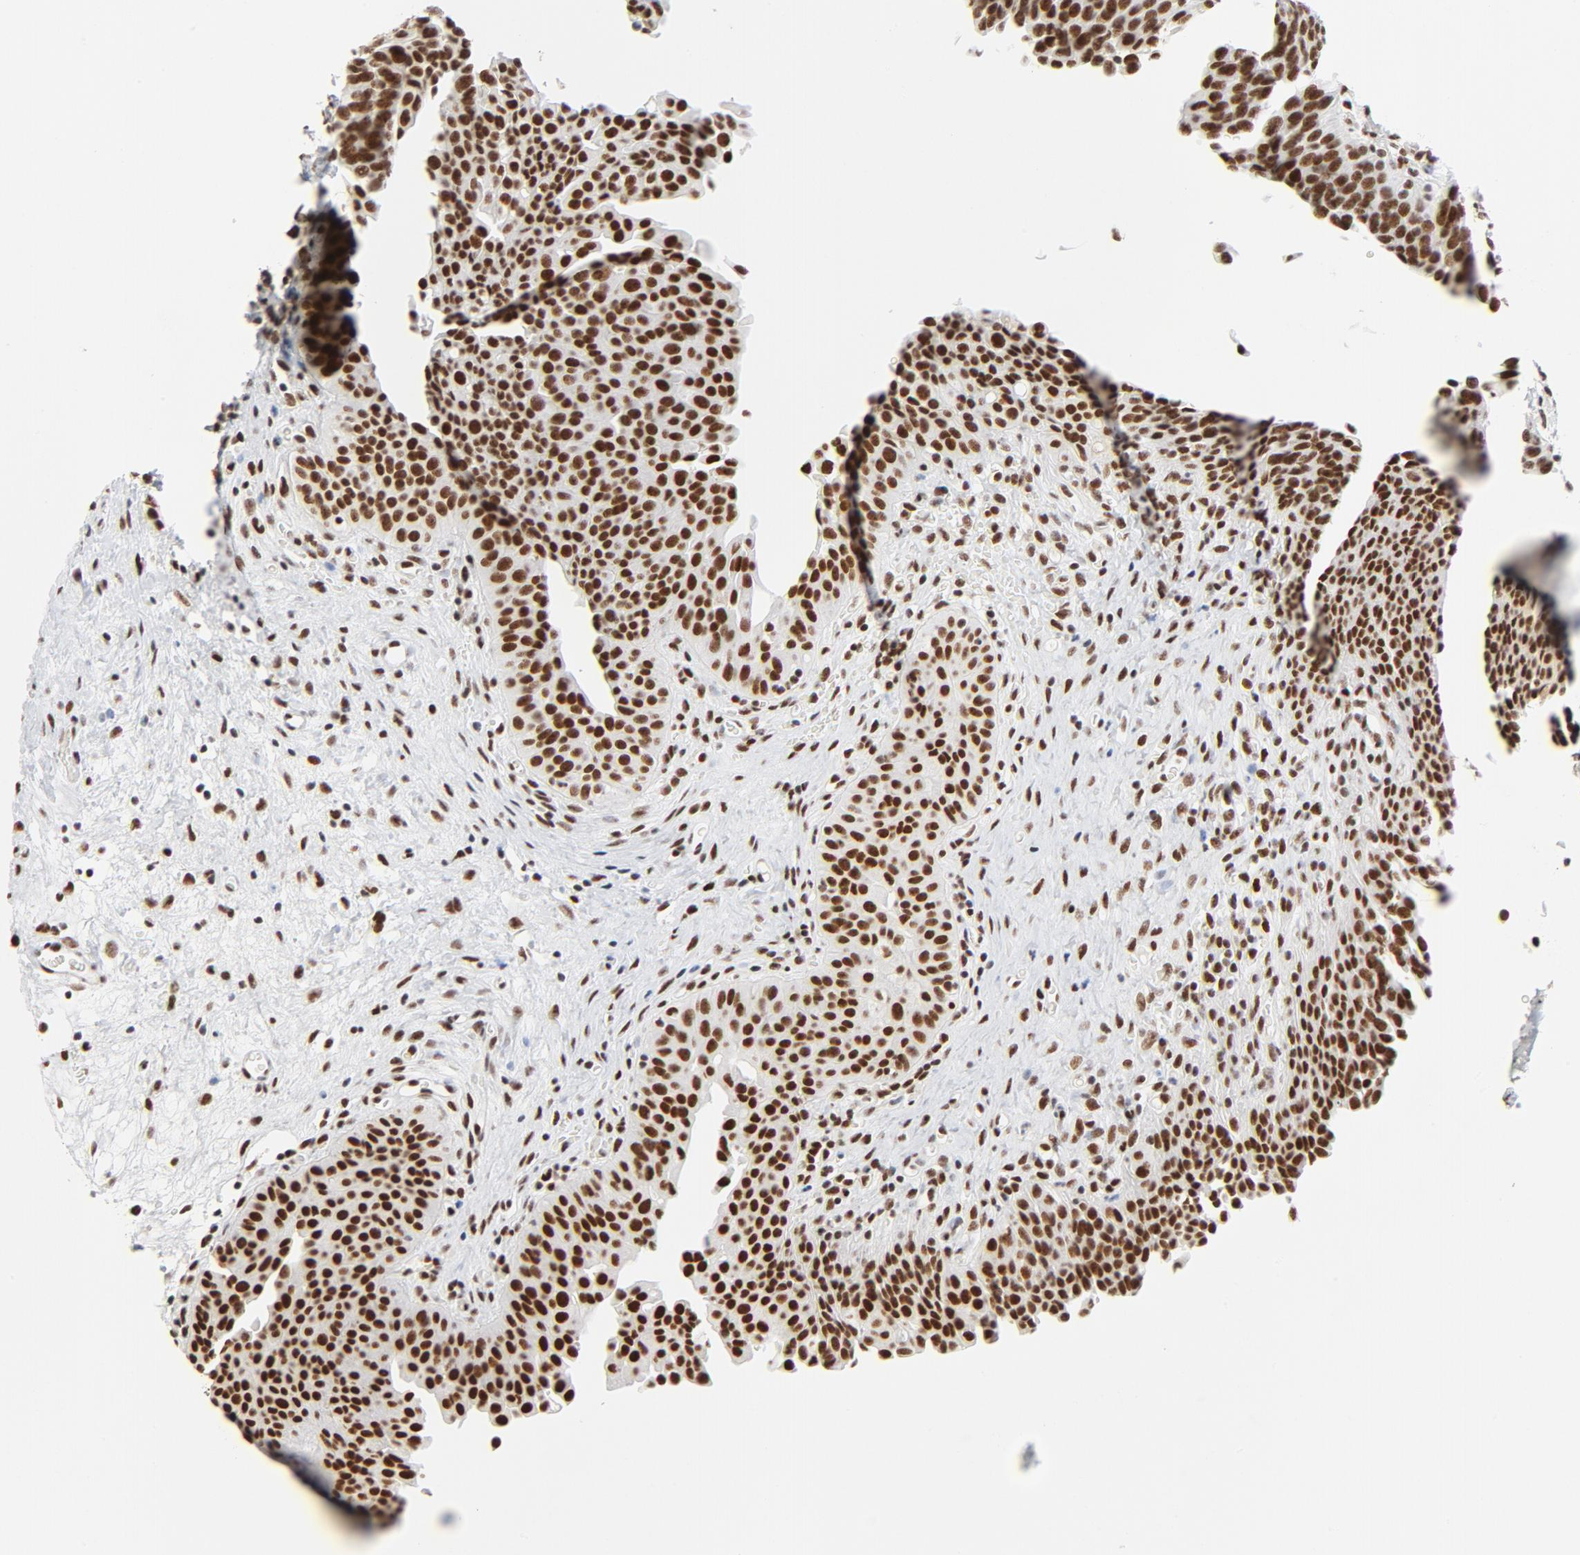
{"staining": {"intensity": "strong", "quantity": ">75%", "location": "nuclear"}, "tissue": "urinary bladder", "cell_type": "Urothelial cells", "image_type": "normal", "snomed": [{"axis": "morphology", "description": "Normal tissue, NOS"}, {"axis": "morphology", "description": "Dysplasia, NOS"}, {"axis": "topography", "description": "Urinary bladder"}], "caption": "Urothelial cells reveal high levels of strong nuclear positivity in approximately >75% of cells in benign urinary bladder.", "gene": "GTF2H1", "patient": {"sex": "male", "age": 35}}